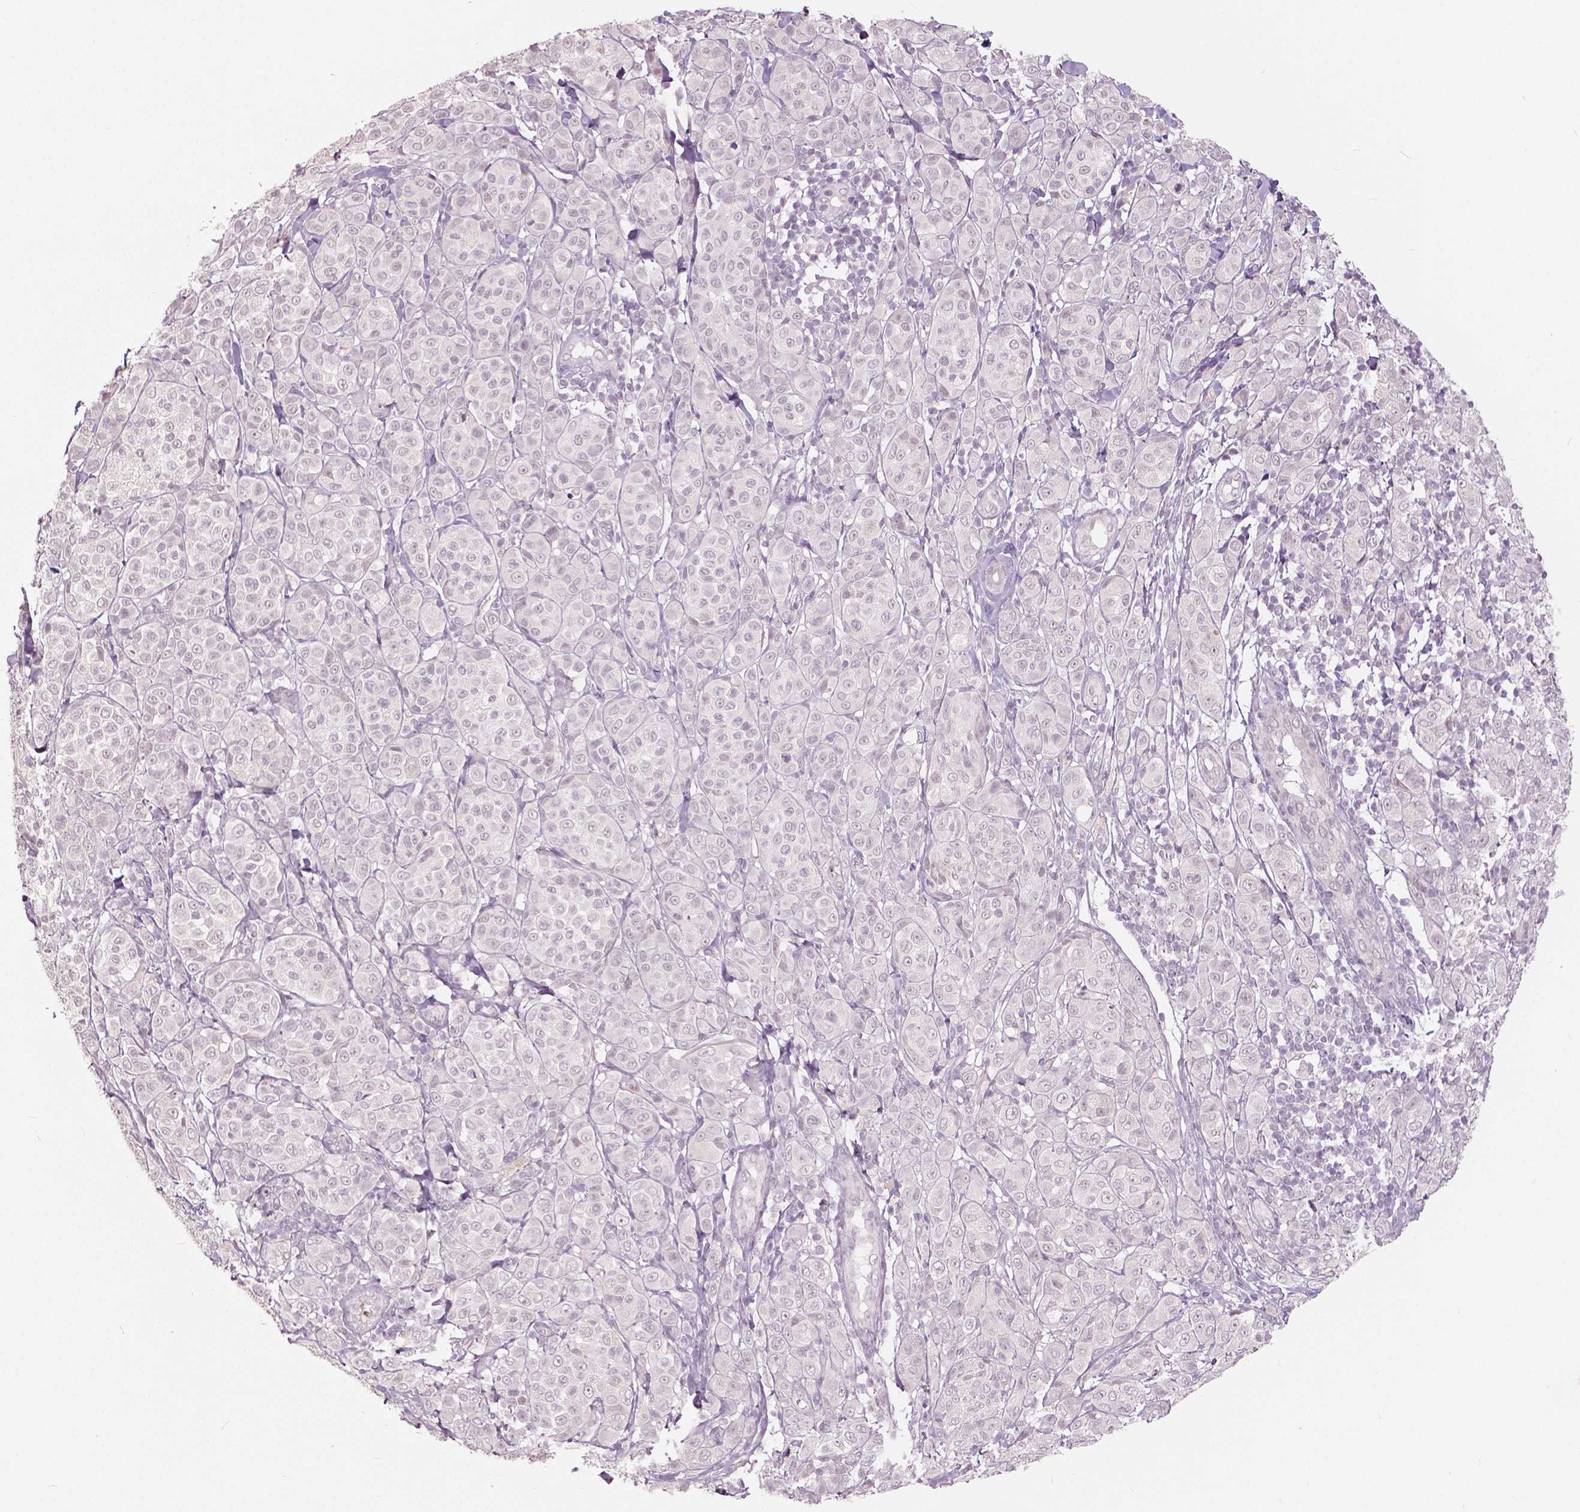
{"staining": {"intensity": "negative", "quantity": "none", "location": "none"}, "tissue": "melanoma", "cell_type": "Tumor cells", "image_type": "cancer", "snomed": [{"axis": "morphology", "description": "Malignant melanoma, NOS"}, {"axis": "topography", "description": "Skin"}], "caption": "Tumor cells show no significant protein positivity in malignant melanoma.", "gene": "NANOG", "patient": {"sex": "male", "age": 89}}